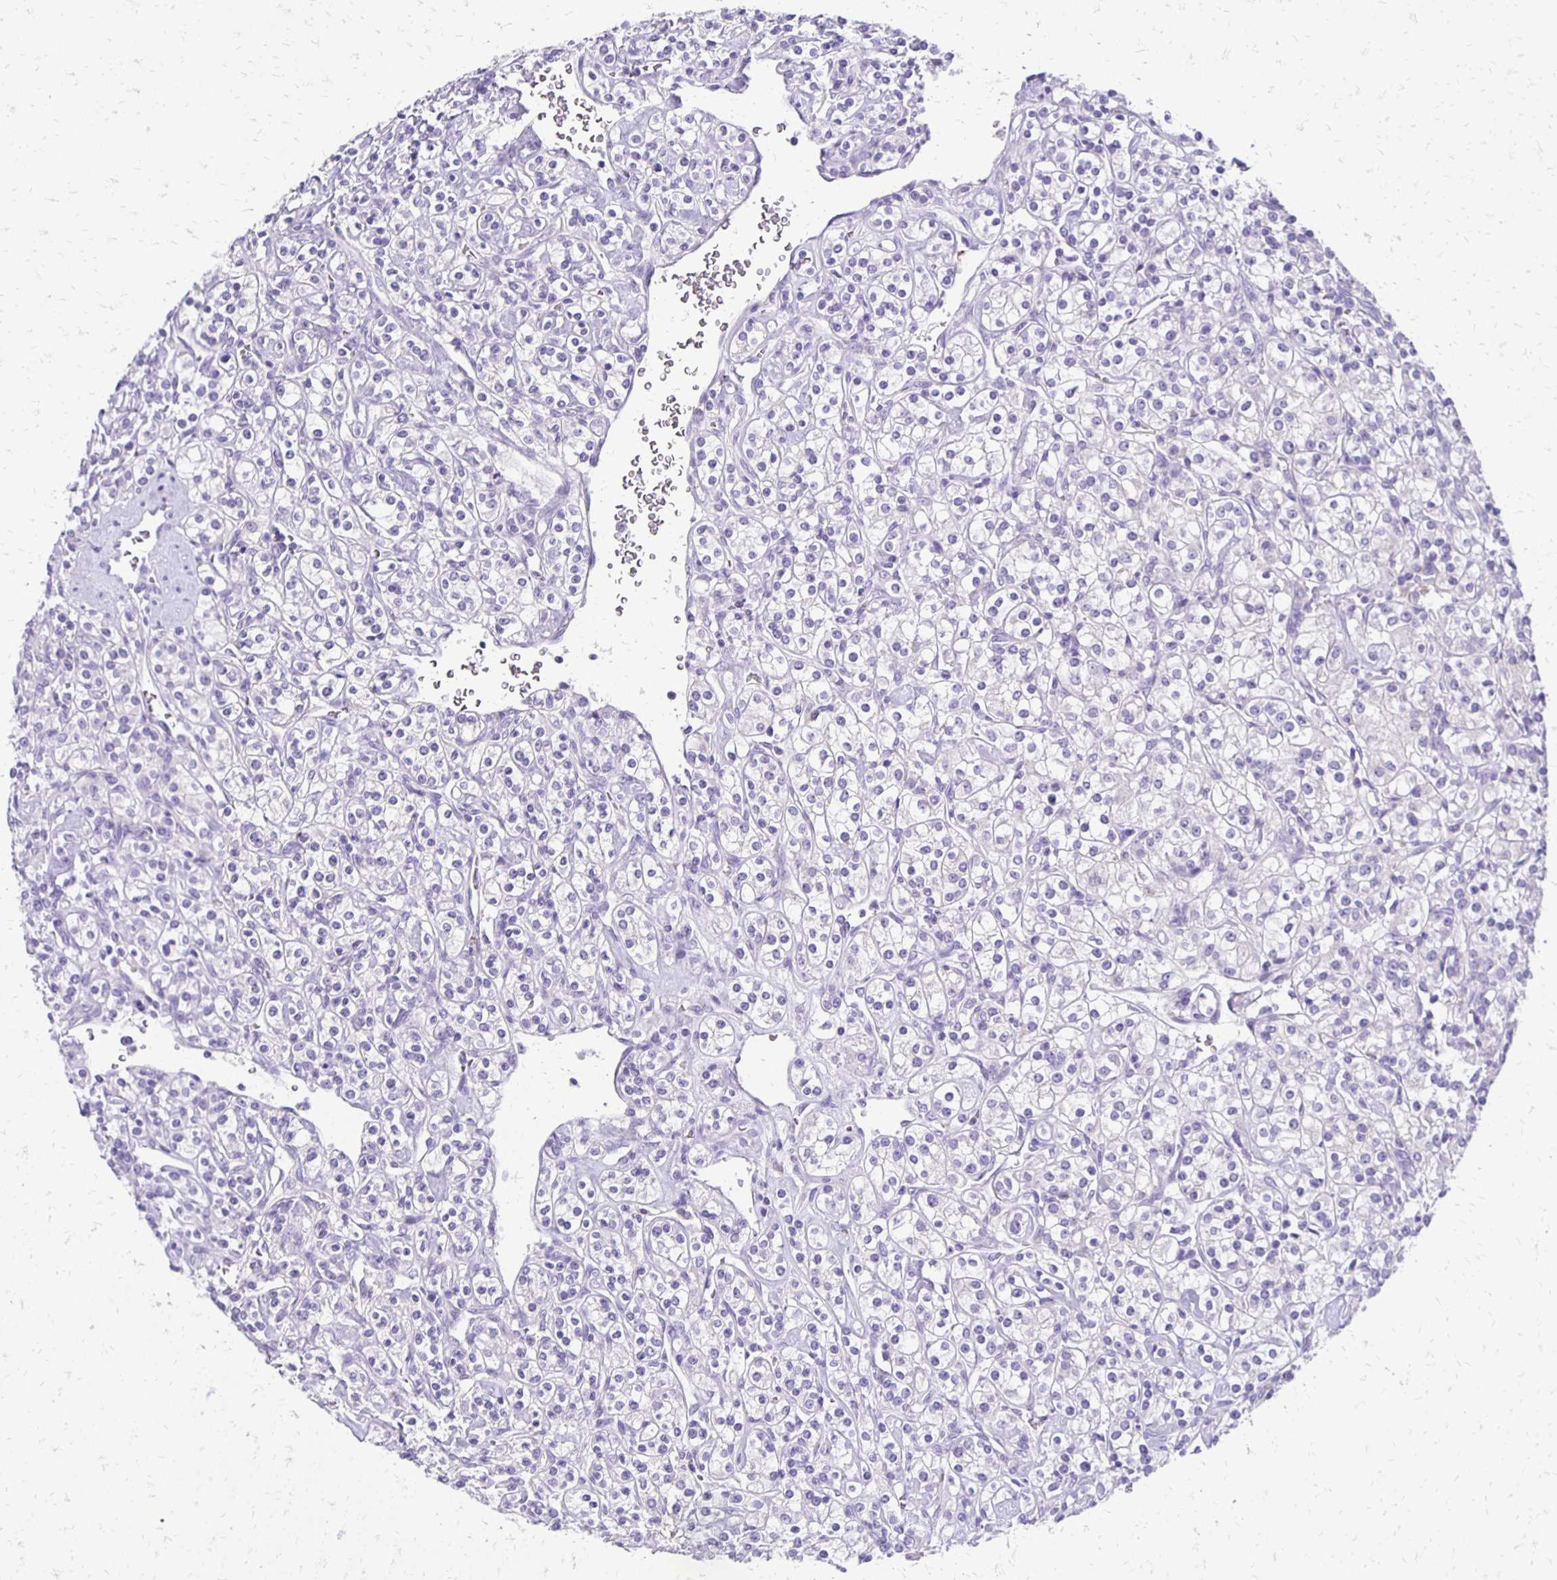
{"staining": {"intensity": "negative", "quantity": "none", "location": "none"}, "tissue": "renal cancer", "cell_type": "Tumor cells", "image_type": "cancer", "snomed": [{"axis": "morphology", "description": "Adenocarcinoma, NOS"}, {"axis": "topography", "description": "Kidney"}], "caption": "Photomicrograph shows no protein positivity in tumor cells of renal cancer tissue. The staining was performed using DAB to visualize the protein expression in brown, while the nuclei were stained in blue with hematoxylin (Magnification: 20x).", "gene": "ANKRD45", "patient": {"sex": "male", "age": 77}}